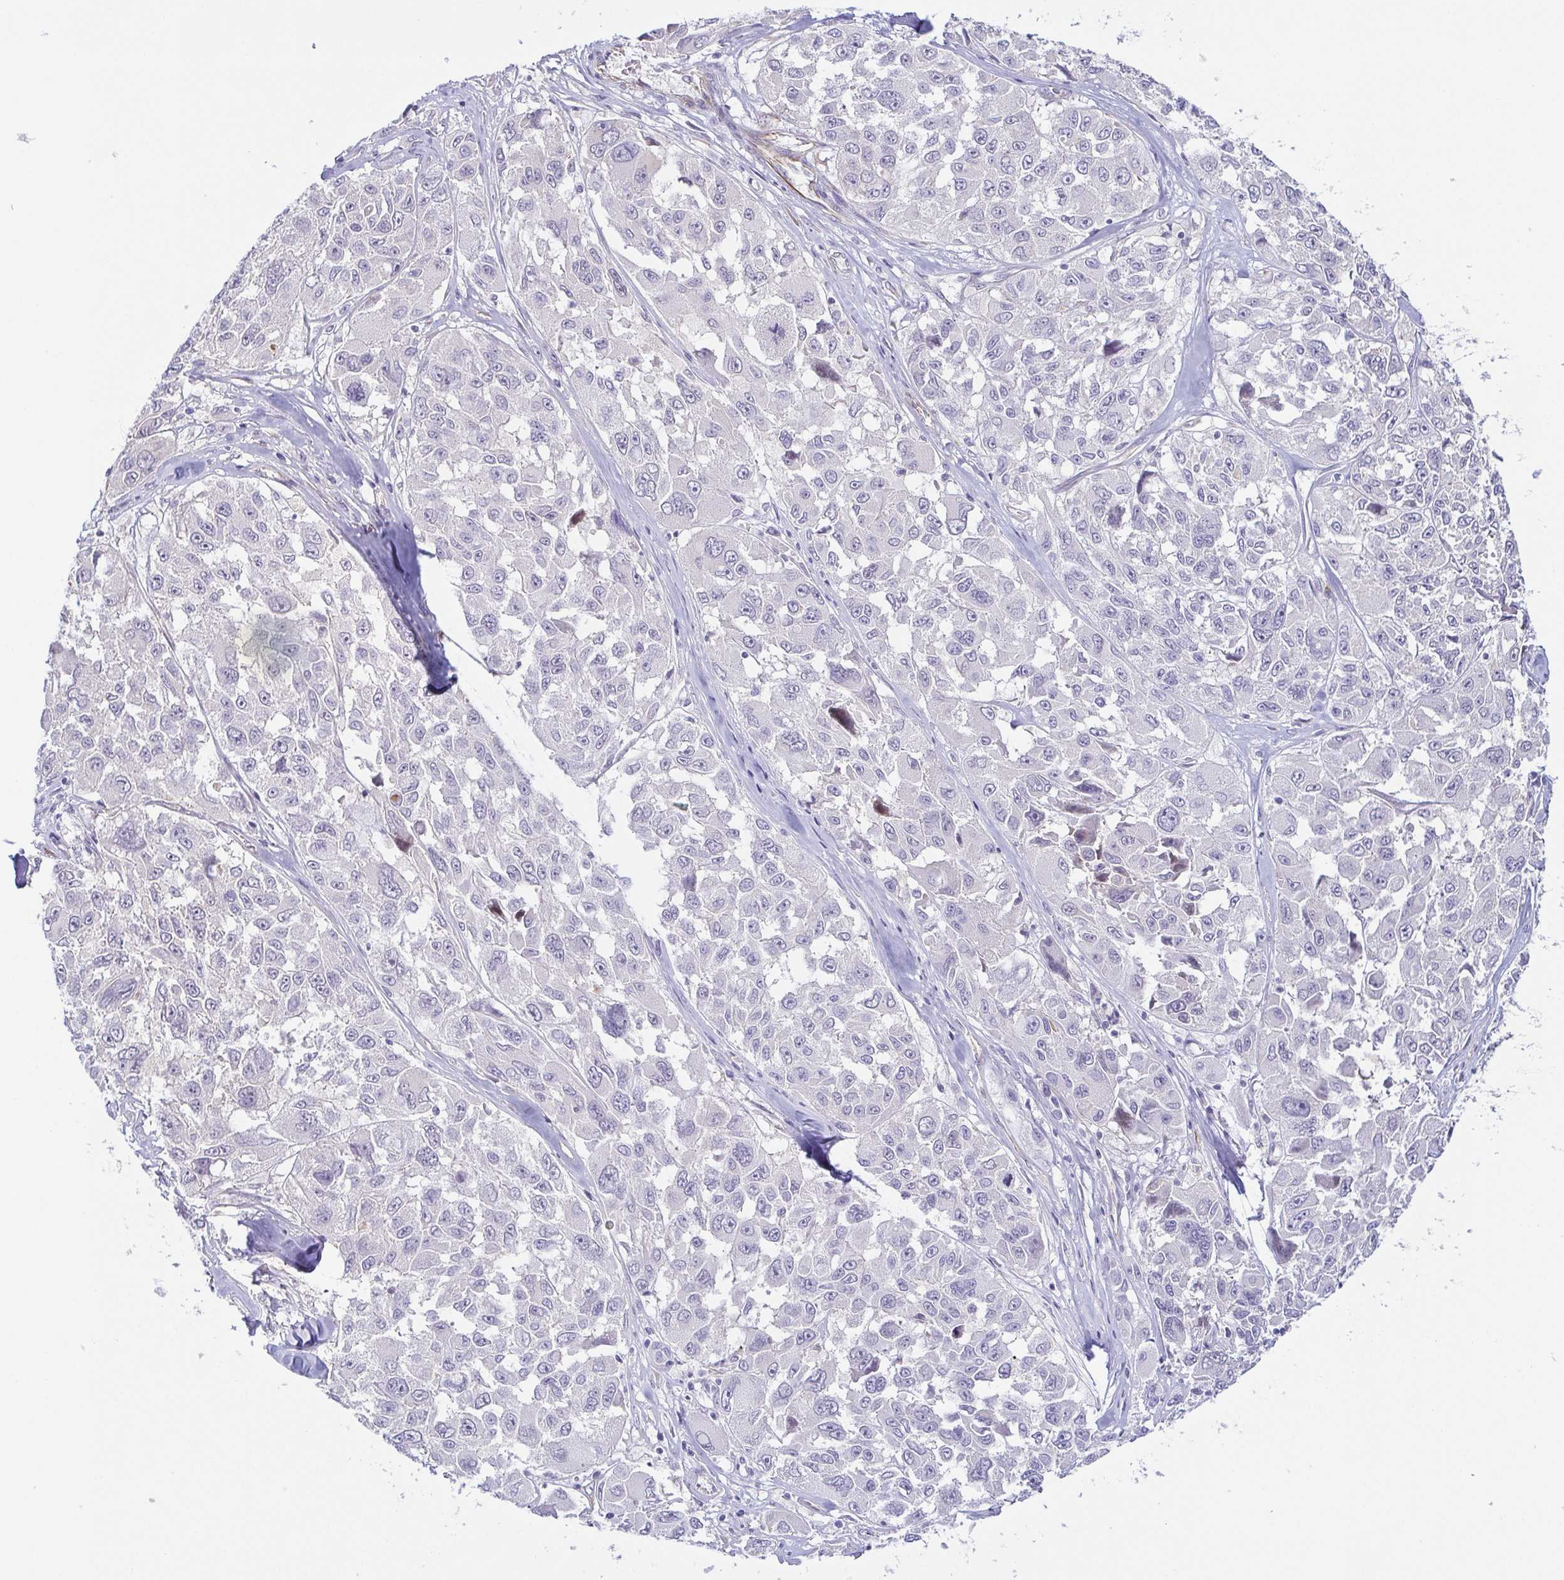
{"staining": {"intensity": "negative", "quantity": "none", "location": "none"}, "tissue": "melanoma", "cell_type": "Tumor cells", "image_type": "cancer", "snomed": [{"axis": "morphology", "description": "Malignant melanoma, NOS"}, {"axis": "topography", "description": "Skin"}], "caption": "Immunohistochemistry (IHC) of melanoma displays no expression in tumor cells.", "gene": "COL17A1", "patient": {"sex": "female", "age": 66}}